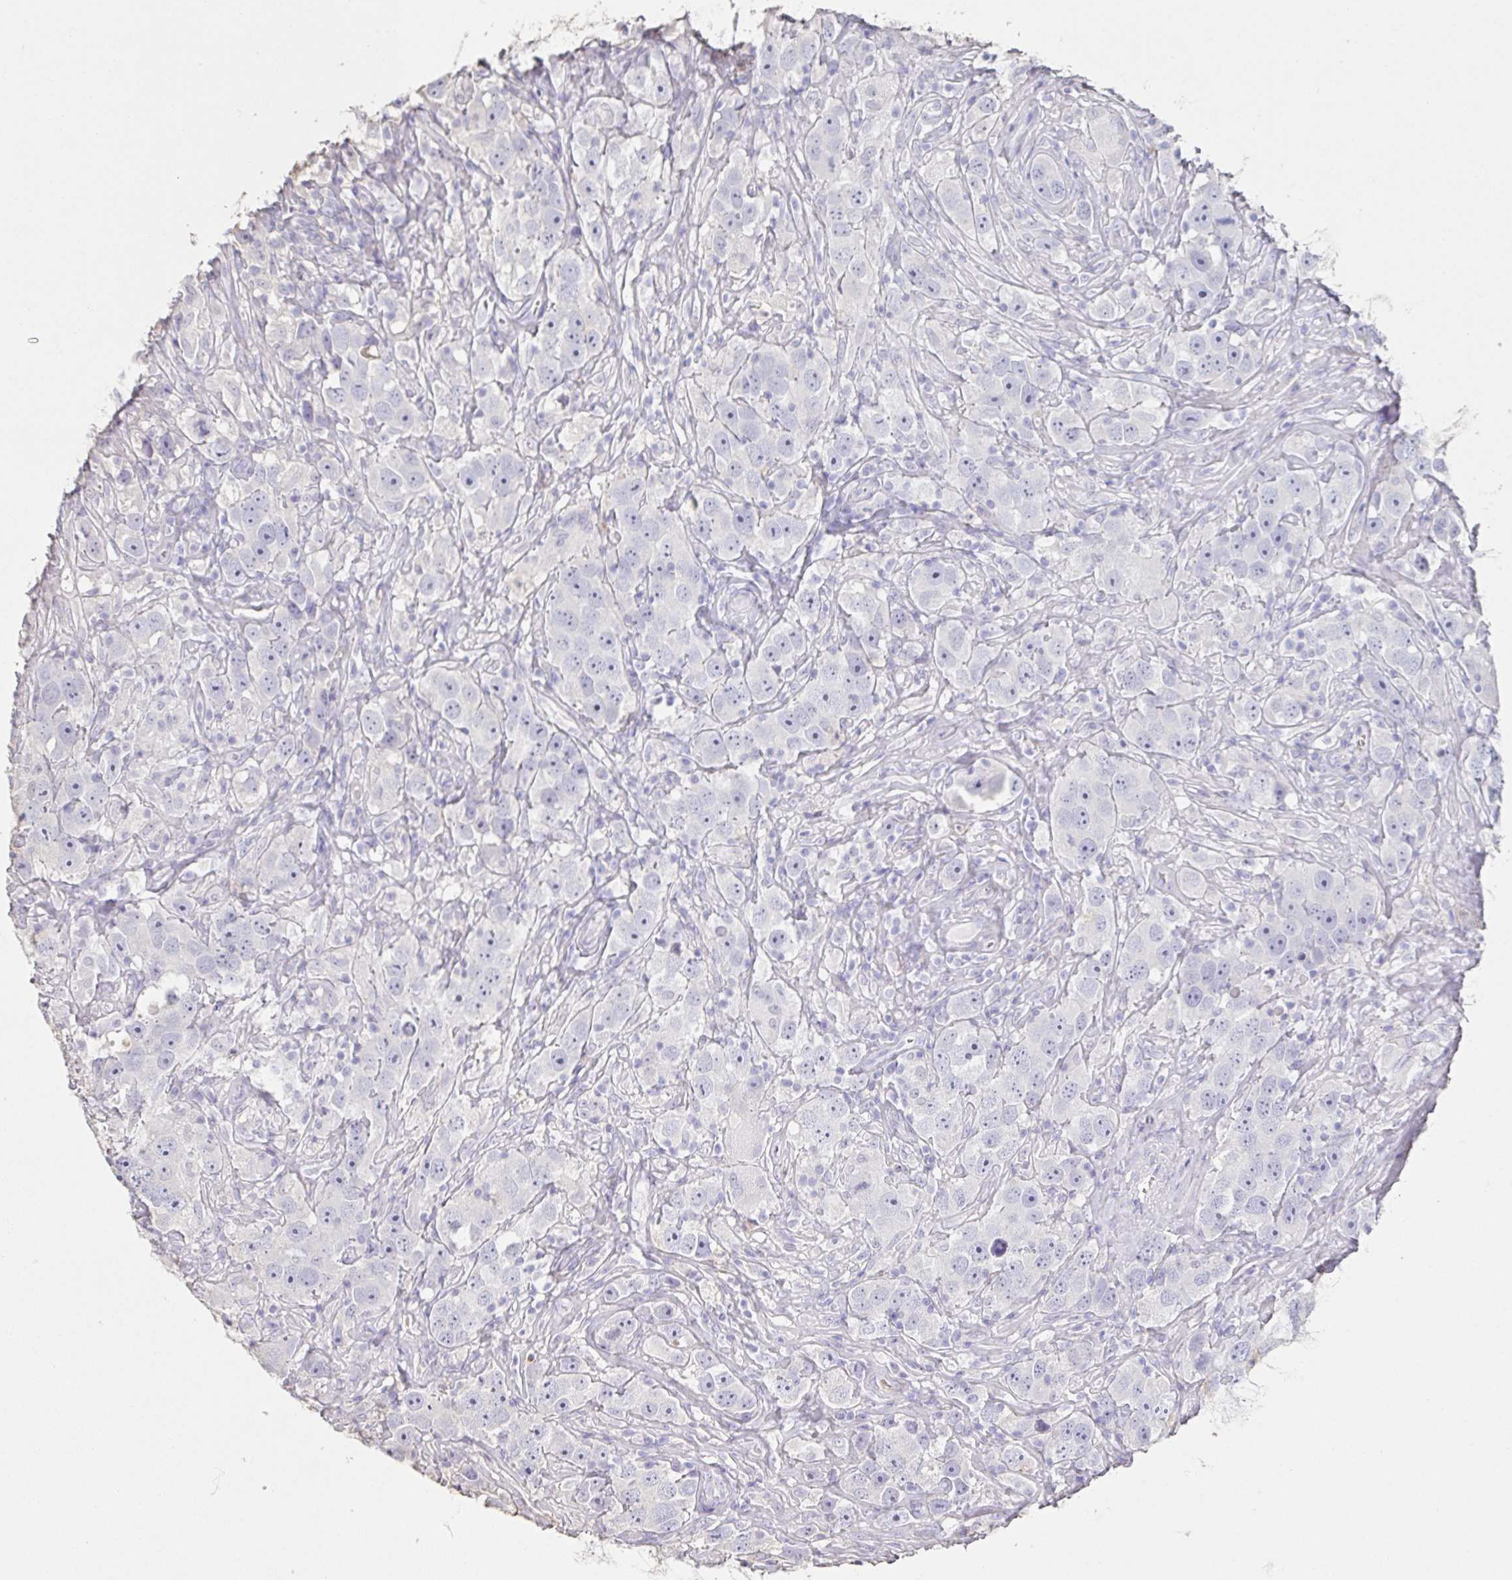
{"staining": {"intensity": "negative", "quantity": "none", "location": "none"}, "tissue": "testis cancer", "cell_type": "Tumor cells", "image_type": "cancer", "snomed": [{"axis": "morphology", "description": "Seminoma, NOS"}, {"axis": "topography", "description": "Testis"}], "caption": "This is a micrograph of immunohistochemistry staining of testis cancer, which shows no staining in tumor cells. (DAB IHC, high magnification).", "gene": "BPIFA2", "patient": {"sex": "male", "age": 49}}